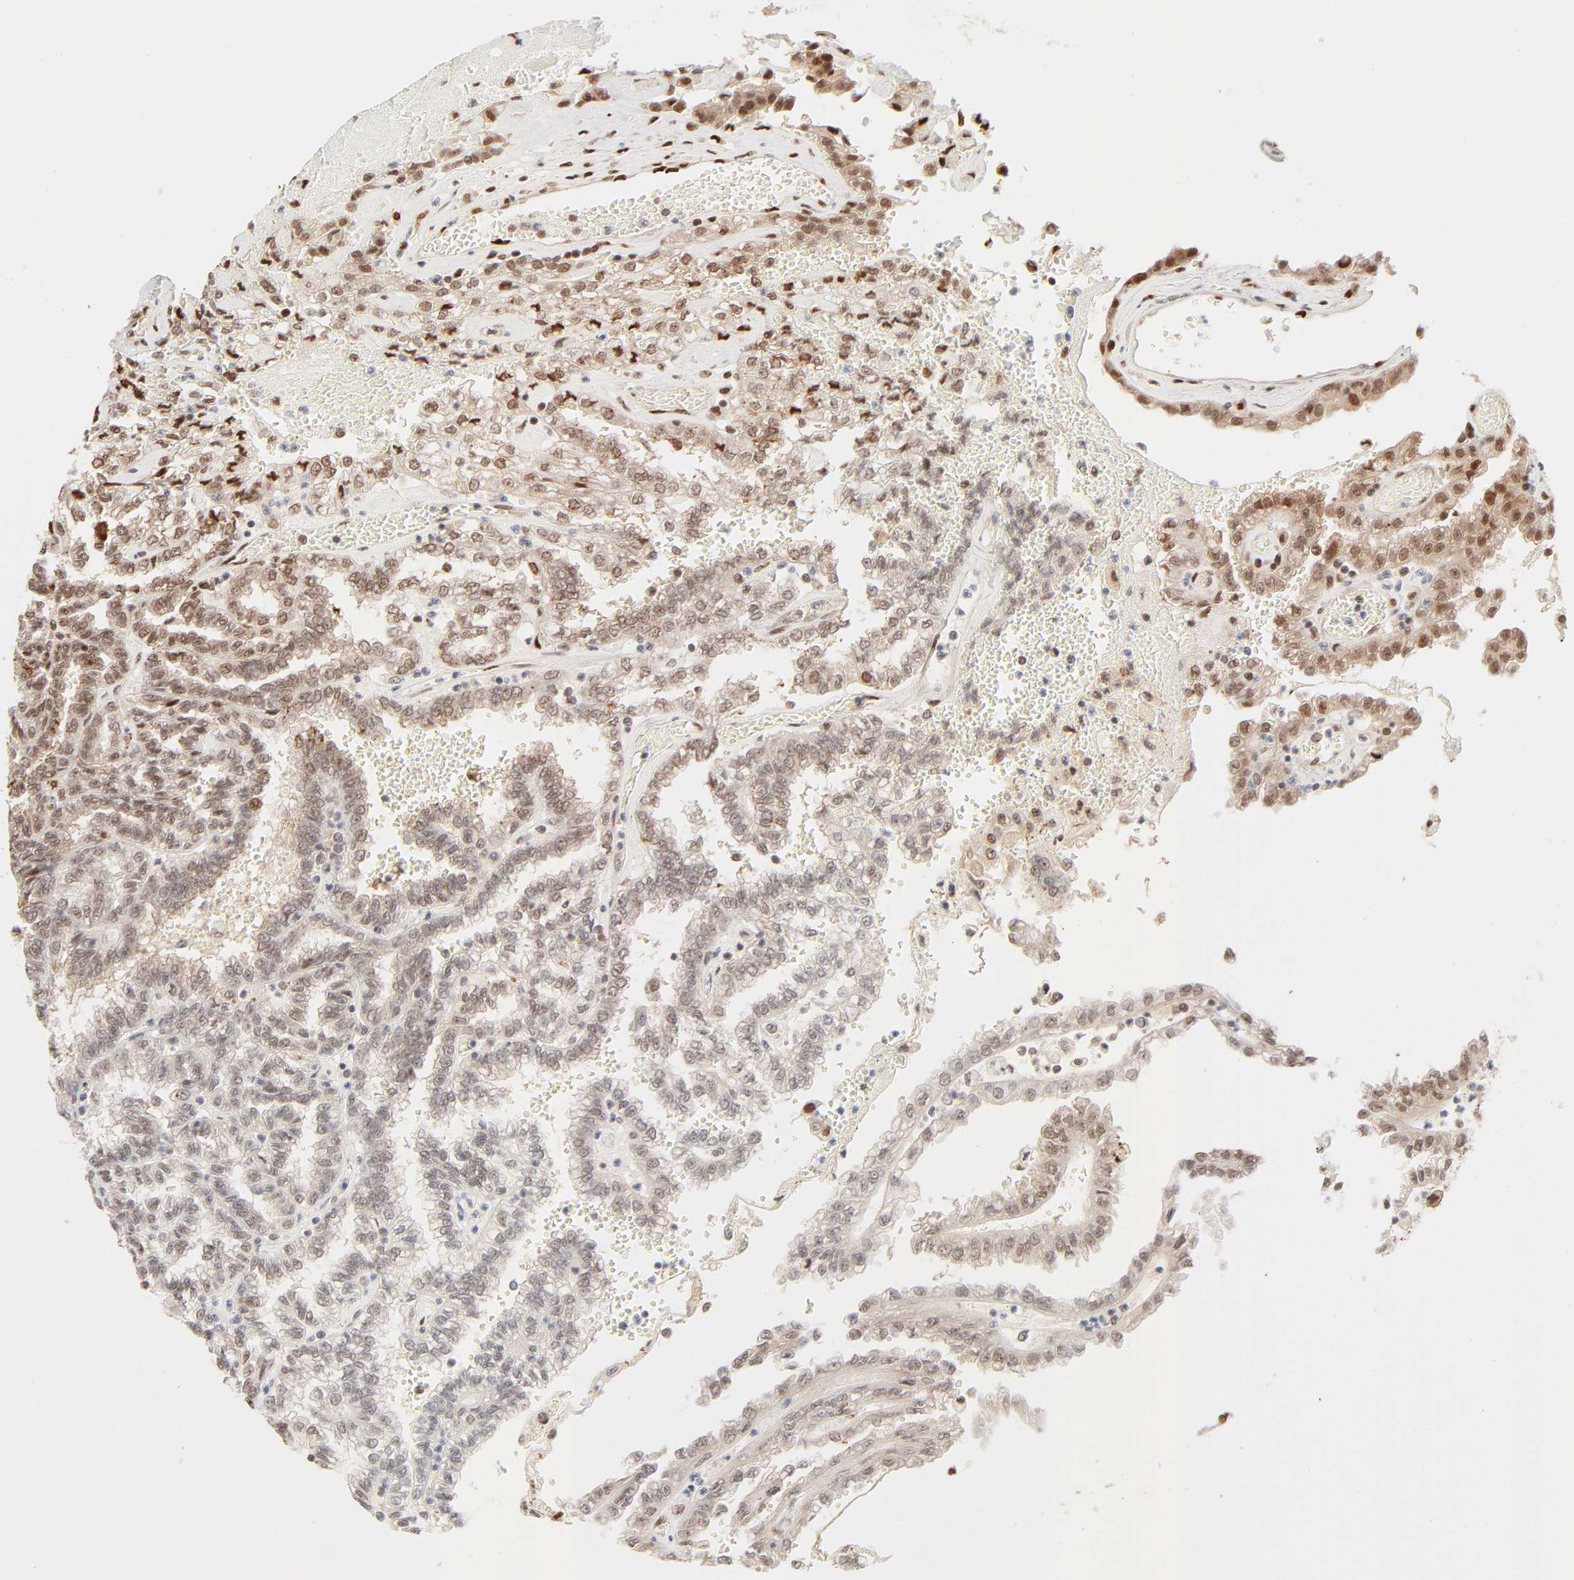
{"staining": {"intensity": "weak", "quantity": "<25%", "location": "nuclear"}, "tissue": "renal cancer", "cell_type": "Tumor cells", "image_type": "cancer", "snomed": [{"axis": "morphology", "description": "Inflammation, NOS"}, {"axis": "morphology", "description": "Adenocarcinoma, NOS"}, {"axis": "topography", "description": "Kidney"}], "caption": "IHC of human renal cancer (adenocarcinoma) displays no staining in tumor cells.", "gene": "FAM50A", "patient": {"sex": "male", "age": 68}}